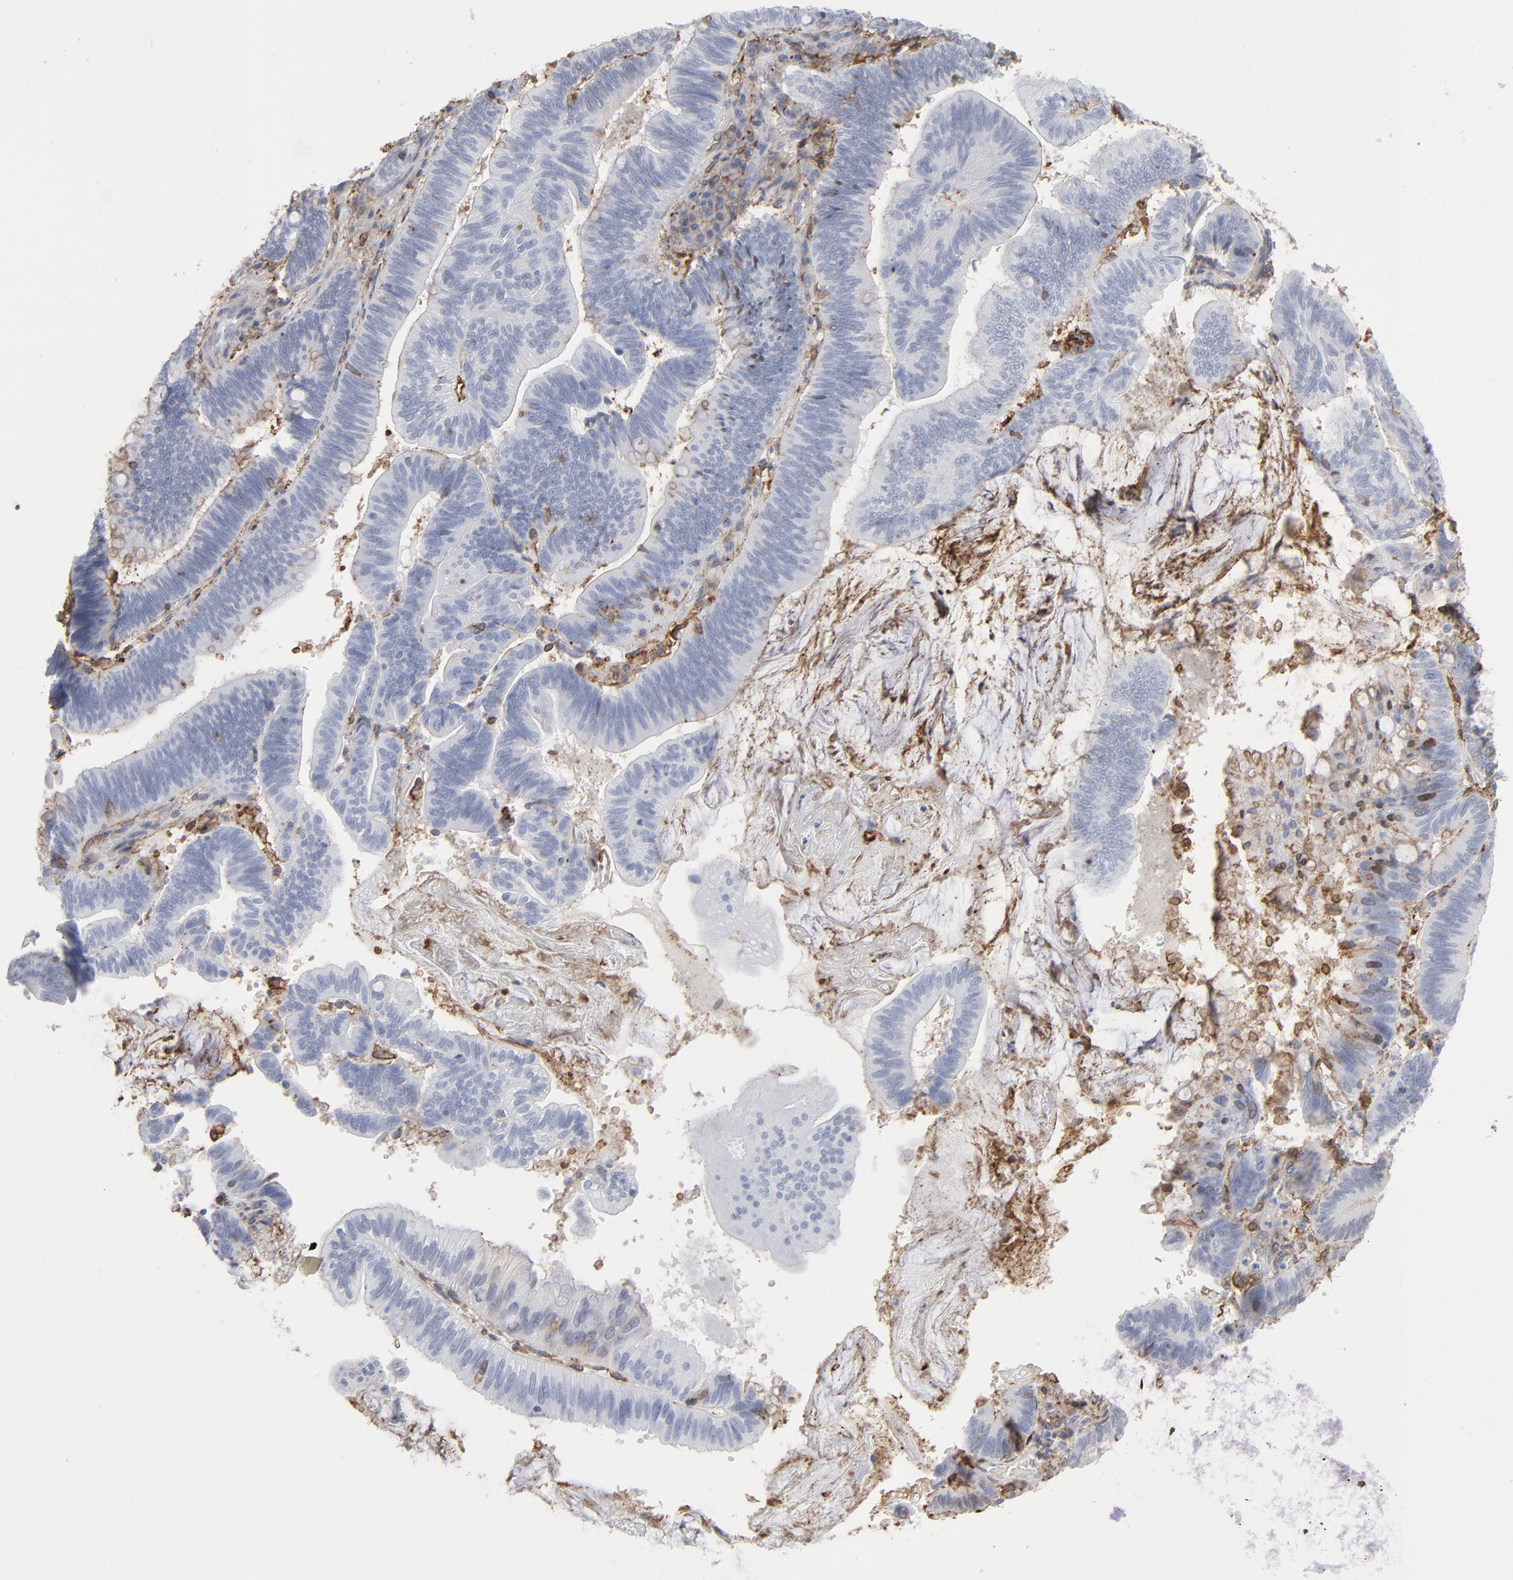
{"staining": {"intensity": "moderate", "quantity": "<25%", "location": "cytoplasmic/membranous,nuclear"}, "tissue": "pancreatic cancer", "cell_type": "Tumor cells", "image_type": "cancer", "snomed": [{"axis": "morphology", "description": "Adenocarcinoma, NOS"}, {"axis": "topography", "description": "Pancreas"}], "caption": "Immunohistochemical staining of human pancreatic cancer (adenocarcinoma) demonstrates low levels of moderate cytoplasmic/membranous and nuclear protein expression in about <25% of tumor cells. Ihc stains the protein in brown and the nuclei are stained blue.", "gene": "ANXA5", "patient": {"sex": "male", "age": 82}}